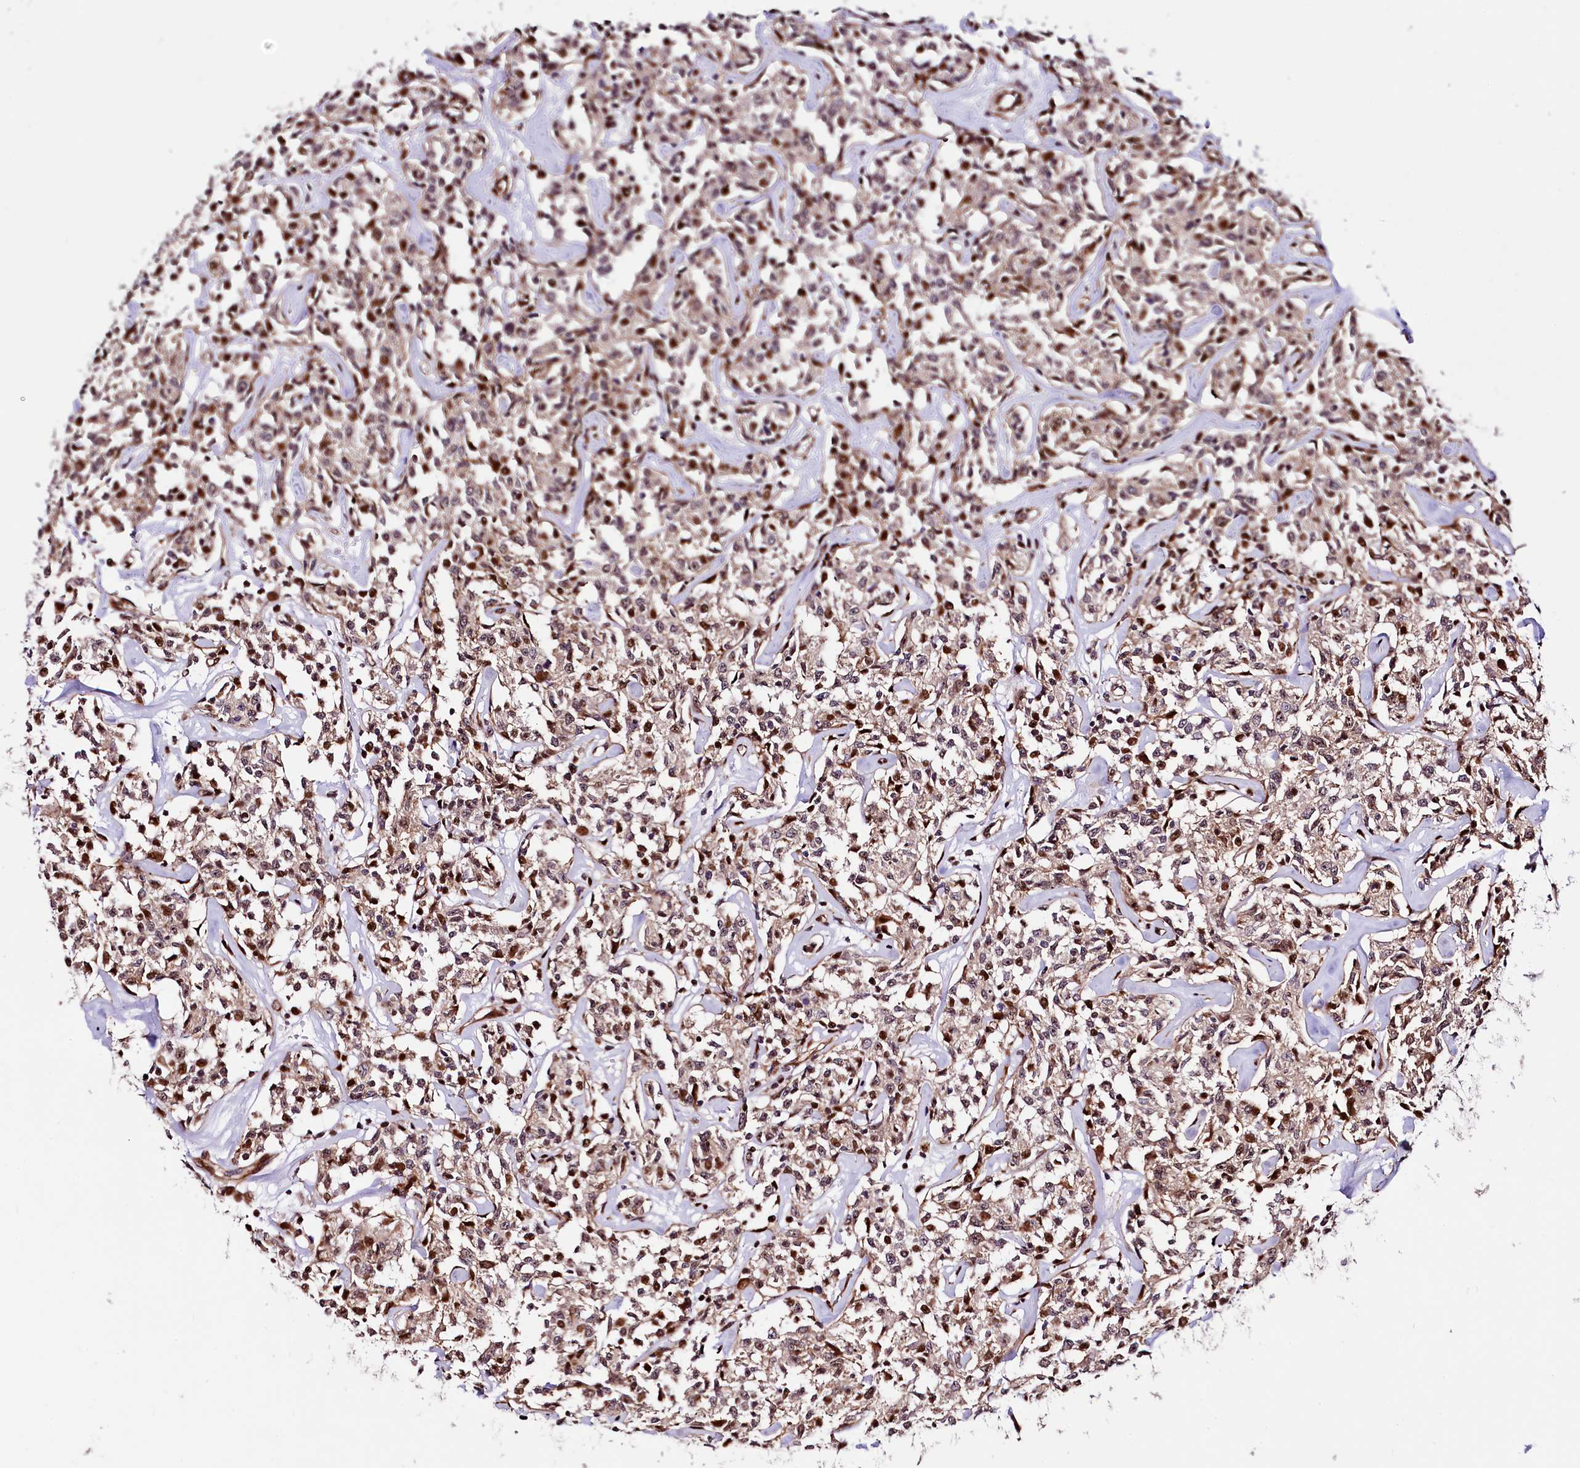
{"staining": {"intensity": "moderate", "quantity": ">75%", "location": "cytoplasmic/membranous,nuclear"}, "tissue": "lymphoma", "cell_type": "Tumor cells", "image_type": "cancer", "snomed": [{"axis": "morphology", "description": "Malignant lymphoma, non-Hodgkin's type, Low grade"}, {"axis": "topography", "description": "Small intestine"}], "caption": "Lymphoma stained for a protein reveals moderate cytoplasmic/membranous and nuclear positivity in tumor cells. (DAB IHC with brightfield microscopy, high magnification).", "gene": "TRMT112", "patient": {"sex": "female", "age": 59}}